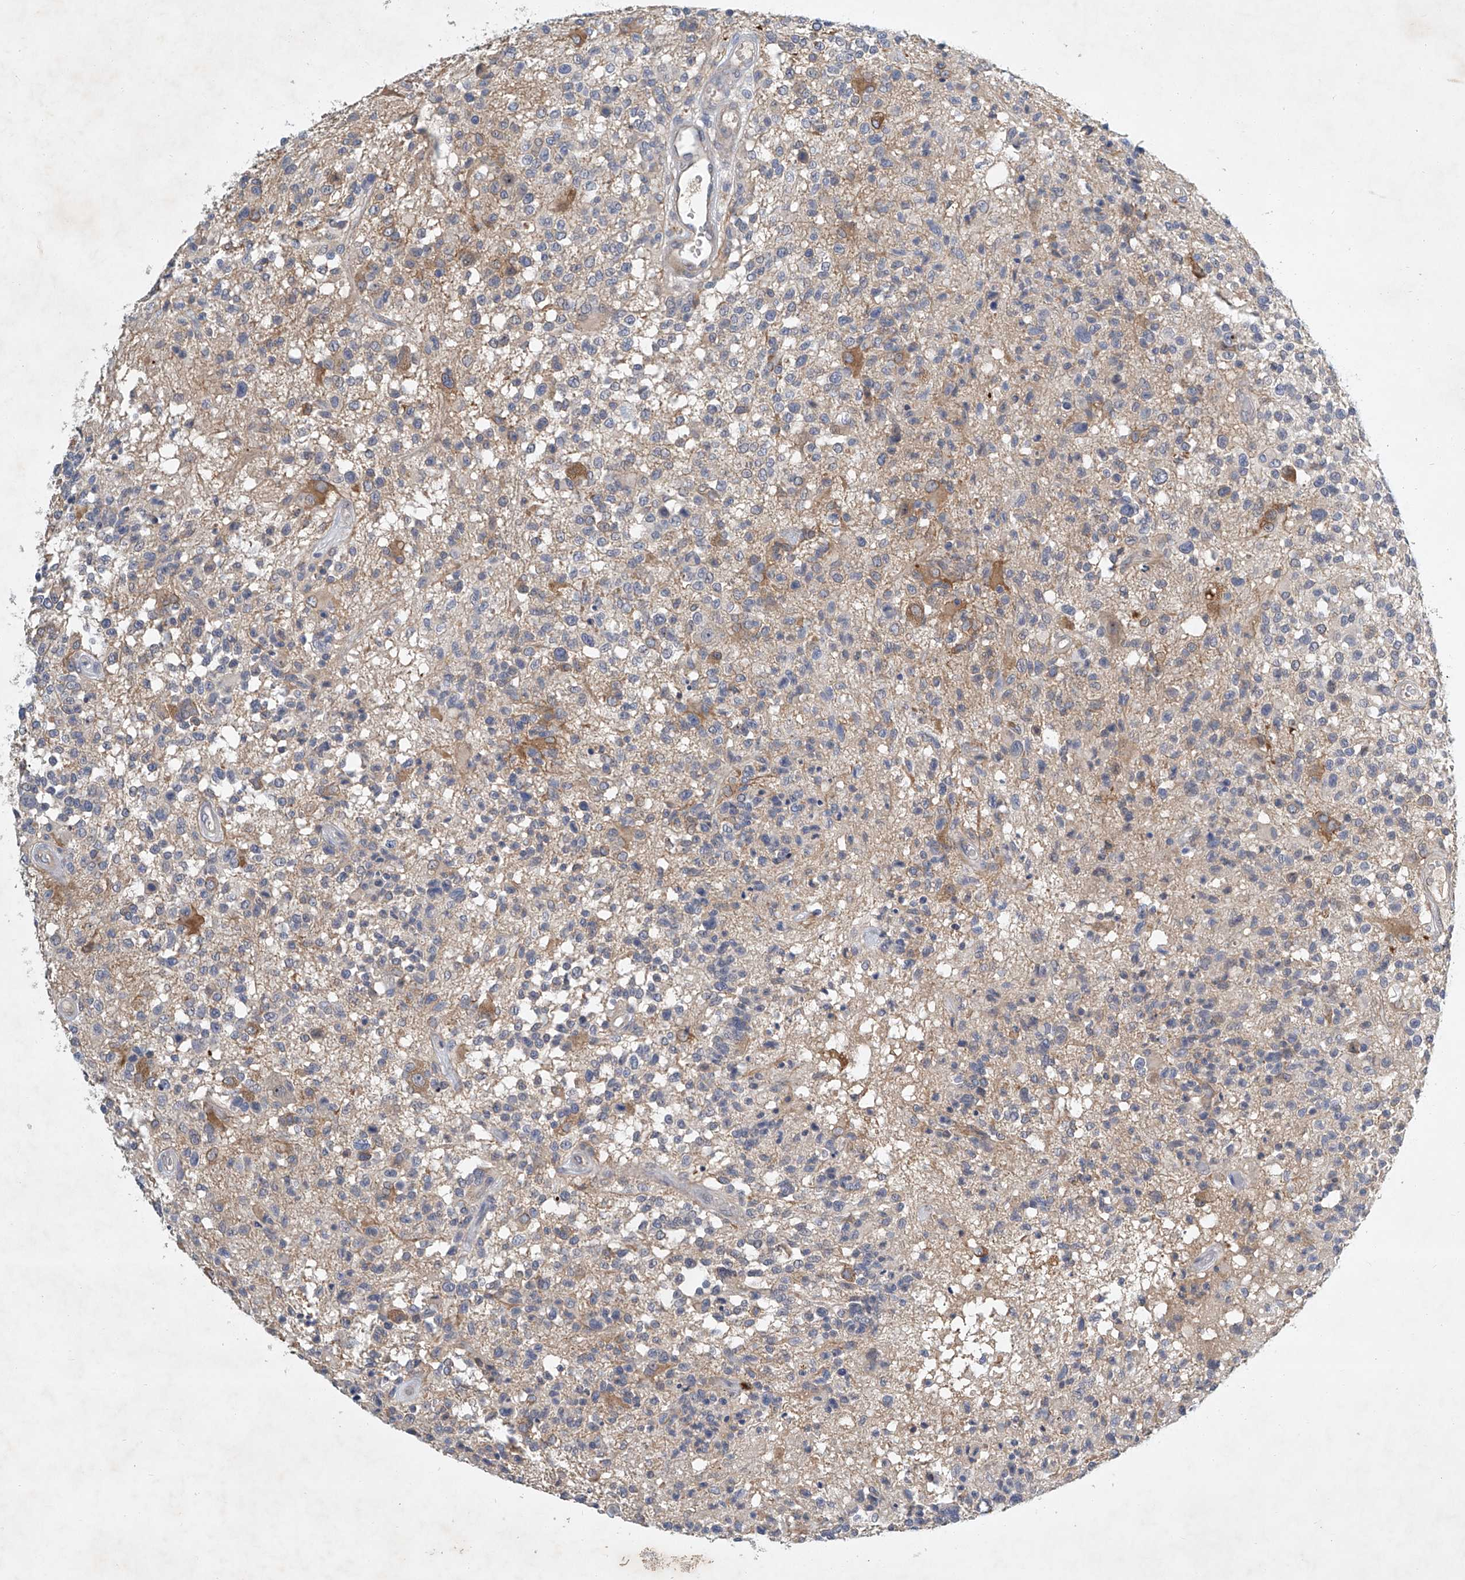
{"staining": {"intensity": "weak", "quantity": "<25%", "location": "cytoplasmic/membranous"}, "tissue": "glioma", "cell_type": "Tumor cells", "image_type": "cancer", "snomed": [{"axis": "morphology", "description": "Glioma, malignant, High grade"}, {"axis": "morphology", "description": "Glioblastoma, NOS"}, {"axis": "topography", "description": "Brain"}], "caption": "High power microscopy micrograph of an immunohistochemistry micrograph of glioma, revealing no significant staining in tumor cells.", "gene": "CARMIL1", "patient": {"sex": "male", "age": 60}}